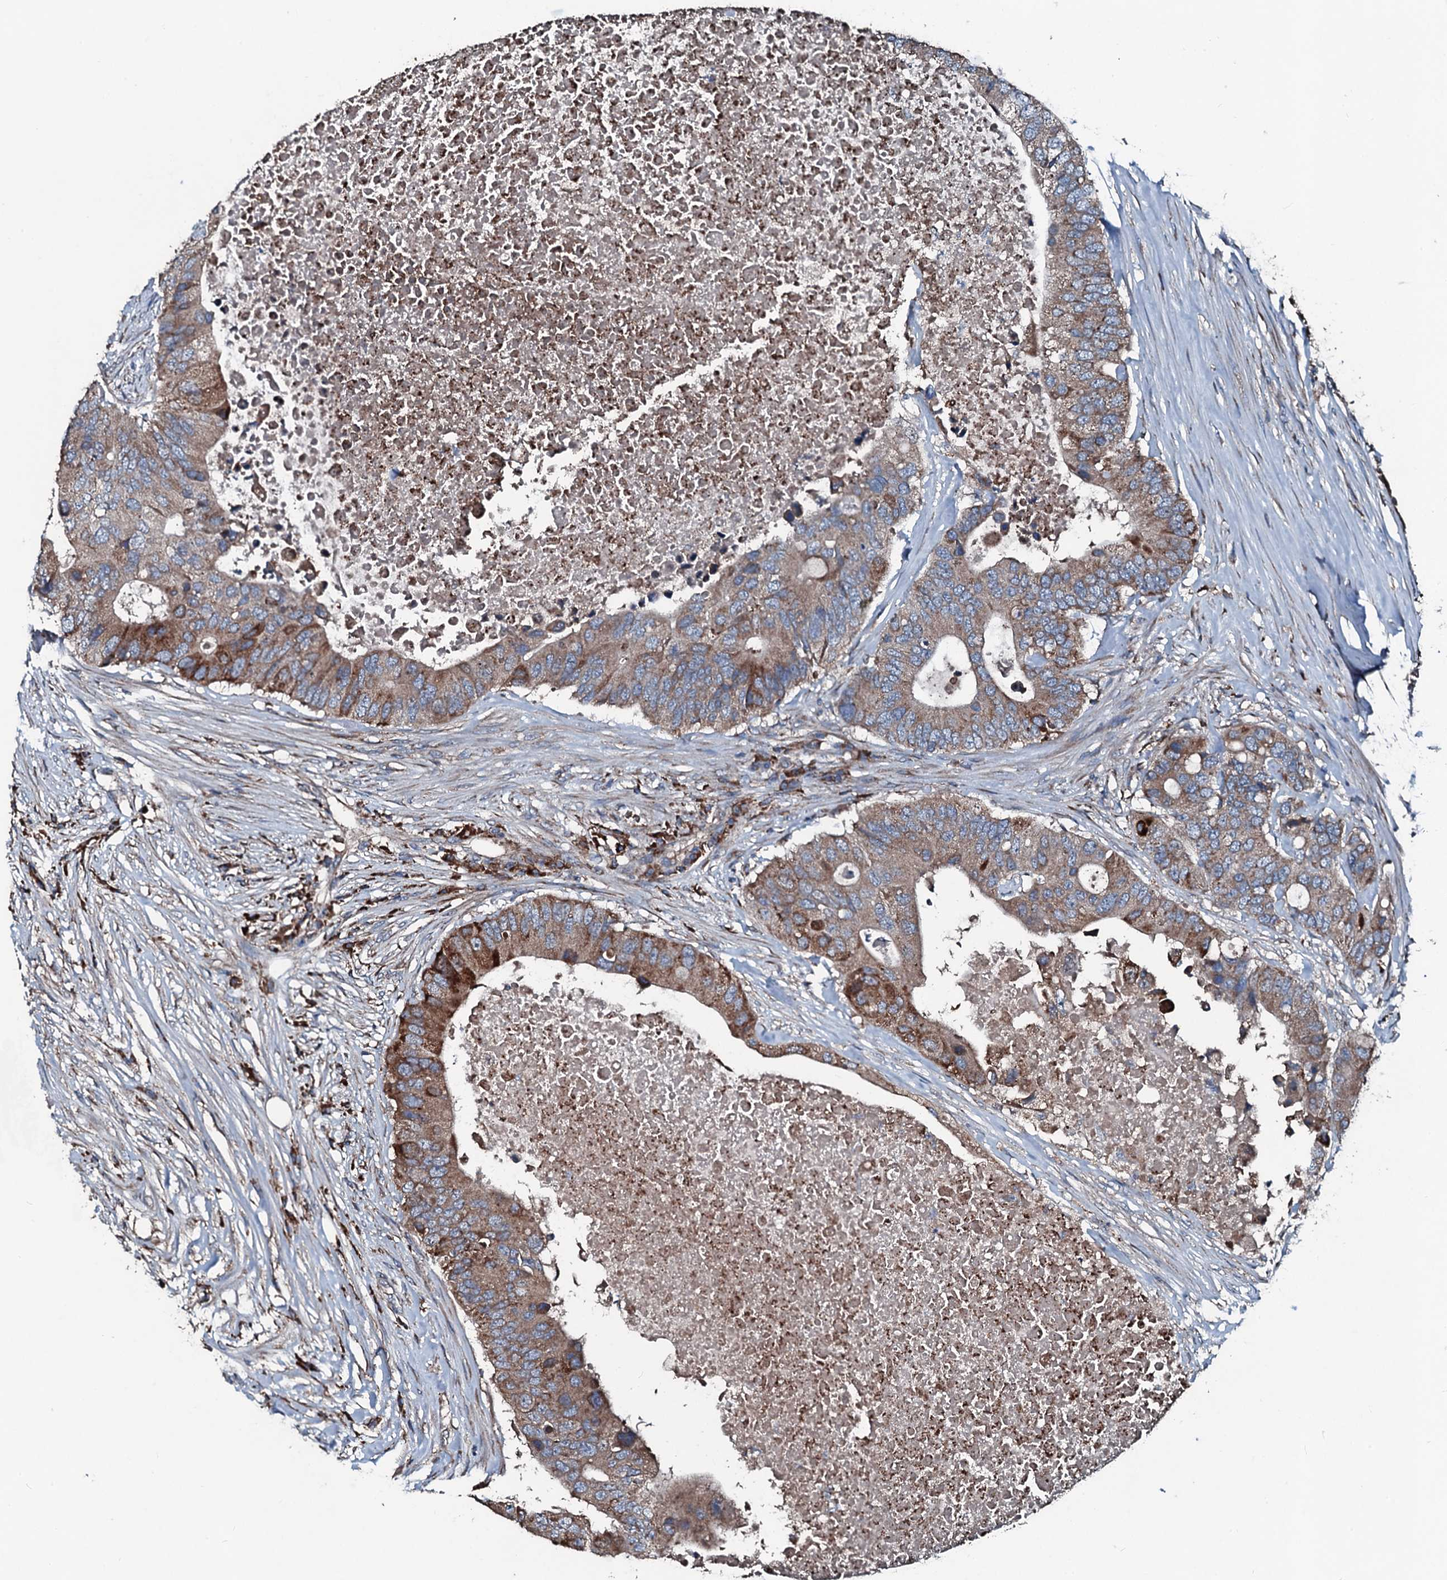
{"staining": {"intensity": "moderate", "quantity": ">75%", "location": "cytoplasmic/membranous"}, "tissue": "colorectal cancer", "cell_type": "Tumor cells", "image_type": "cancer", "snomed": [{"axis": "morphology", "description": "Adenocarcinoma, NOS"}, {"axis": "topography", "description": "Colon"}], "caption": "About >75% of tumor cells in human colorectal cancer (adenocarcinoma) reveal moderate cytoplasmic/membranous protein expression as visualized by brown immunohistochemical staining.", "gene": "ACSS3", "patient": {"sex": "male", "age": 71}}